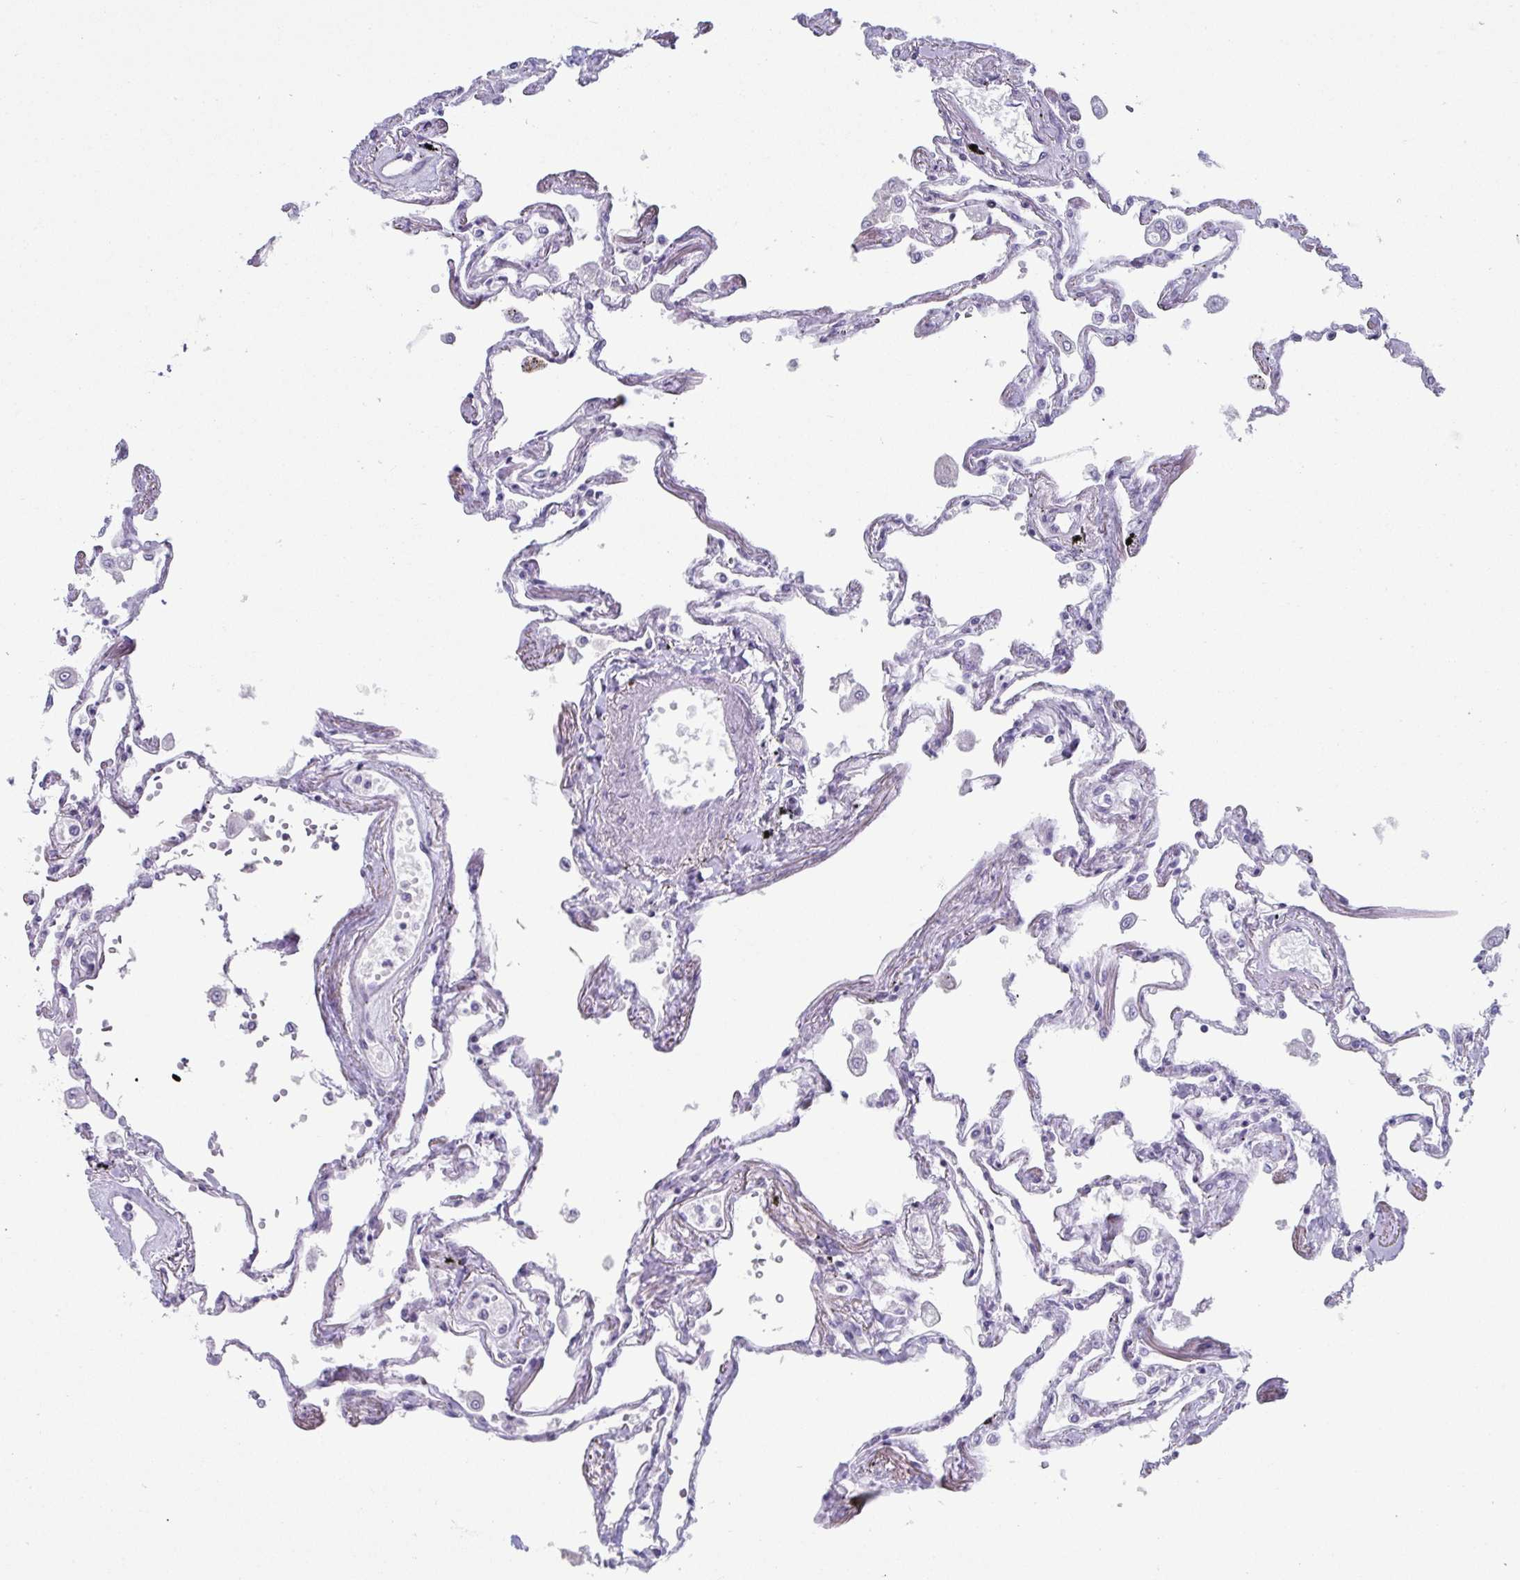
{"staining": {"intensity": "negative", "quantity": "none", "location": "none"}, "tissue": "lung", "cell_type": "Alveolar cells", "image_type": "normal", "snomed": [{"axis": "morphology", "description": "Normal tissue, NOS"}, {"axis": "morphology", "description": "Adenocarcinoma, NOS"}, {"axis": "topography", "description": "Cartilage tissue"}, {"axis": "topography", "description": "Lung"}], "caption": "High magnification brightfield microscopy of normal lung stained with DAB (brown) and counterstained with hematoxylin (blue): alveolar cells show no significant expression. (Stains: DAB immunohistochemistry with hematoxylin counter stain, Microscopy: brightfield microscopy at high magnification).", "gene": "VSIG10L", "patient": {"sex": "female", "age": 67}}